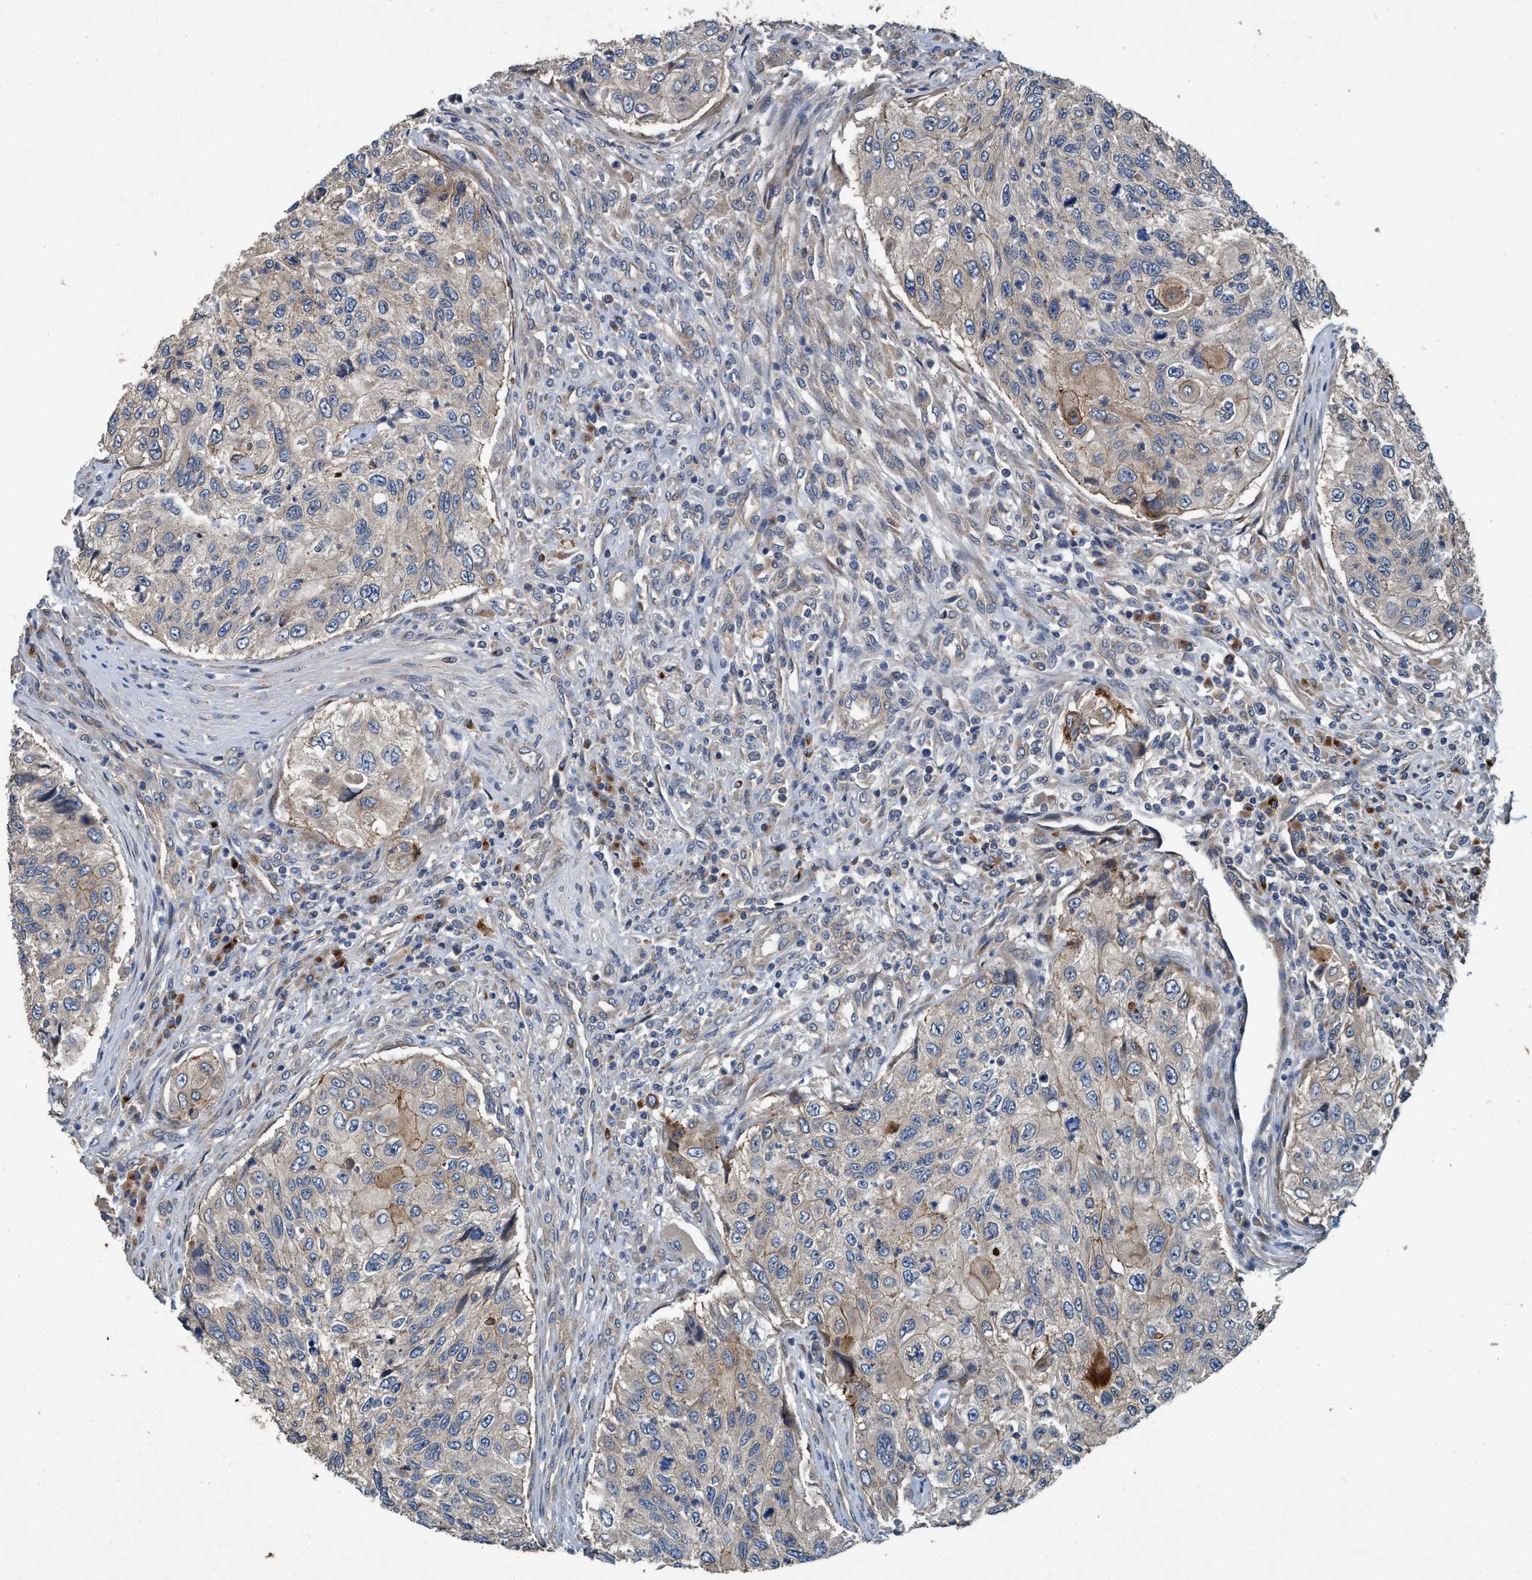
{"staining": {"intensity": "weak", "quantity": "<25%", "location": "cytoplasmic/membranous"}, "tissue": "urothelial cancer", "cell_type": "Tumor cells", "image_type": "cancer", "snomed": [{"axis": "morphology", "description": "Urothelial carcinoma, High grade"}, {"axis": "topography", "description": "Urinary bladder"}], "caption": "Protein analysis of urothelial cancer demonstrates no significant expression in tumor cells.", "gene": "MACC1", "patient": {"sex": "female", "age": 60}}